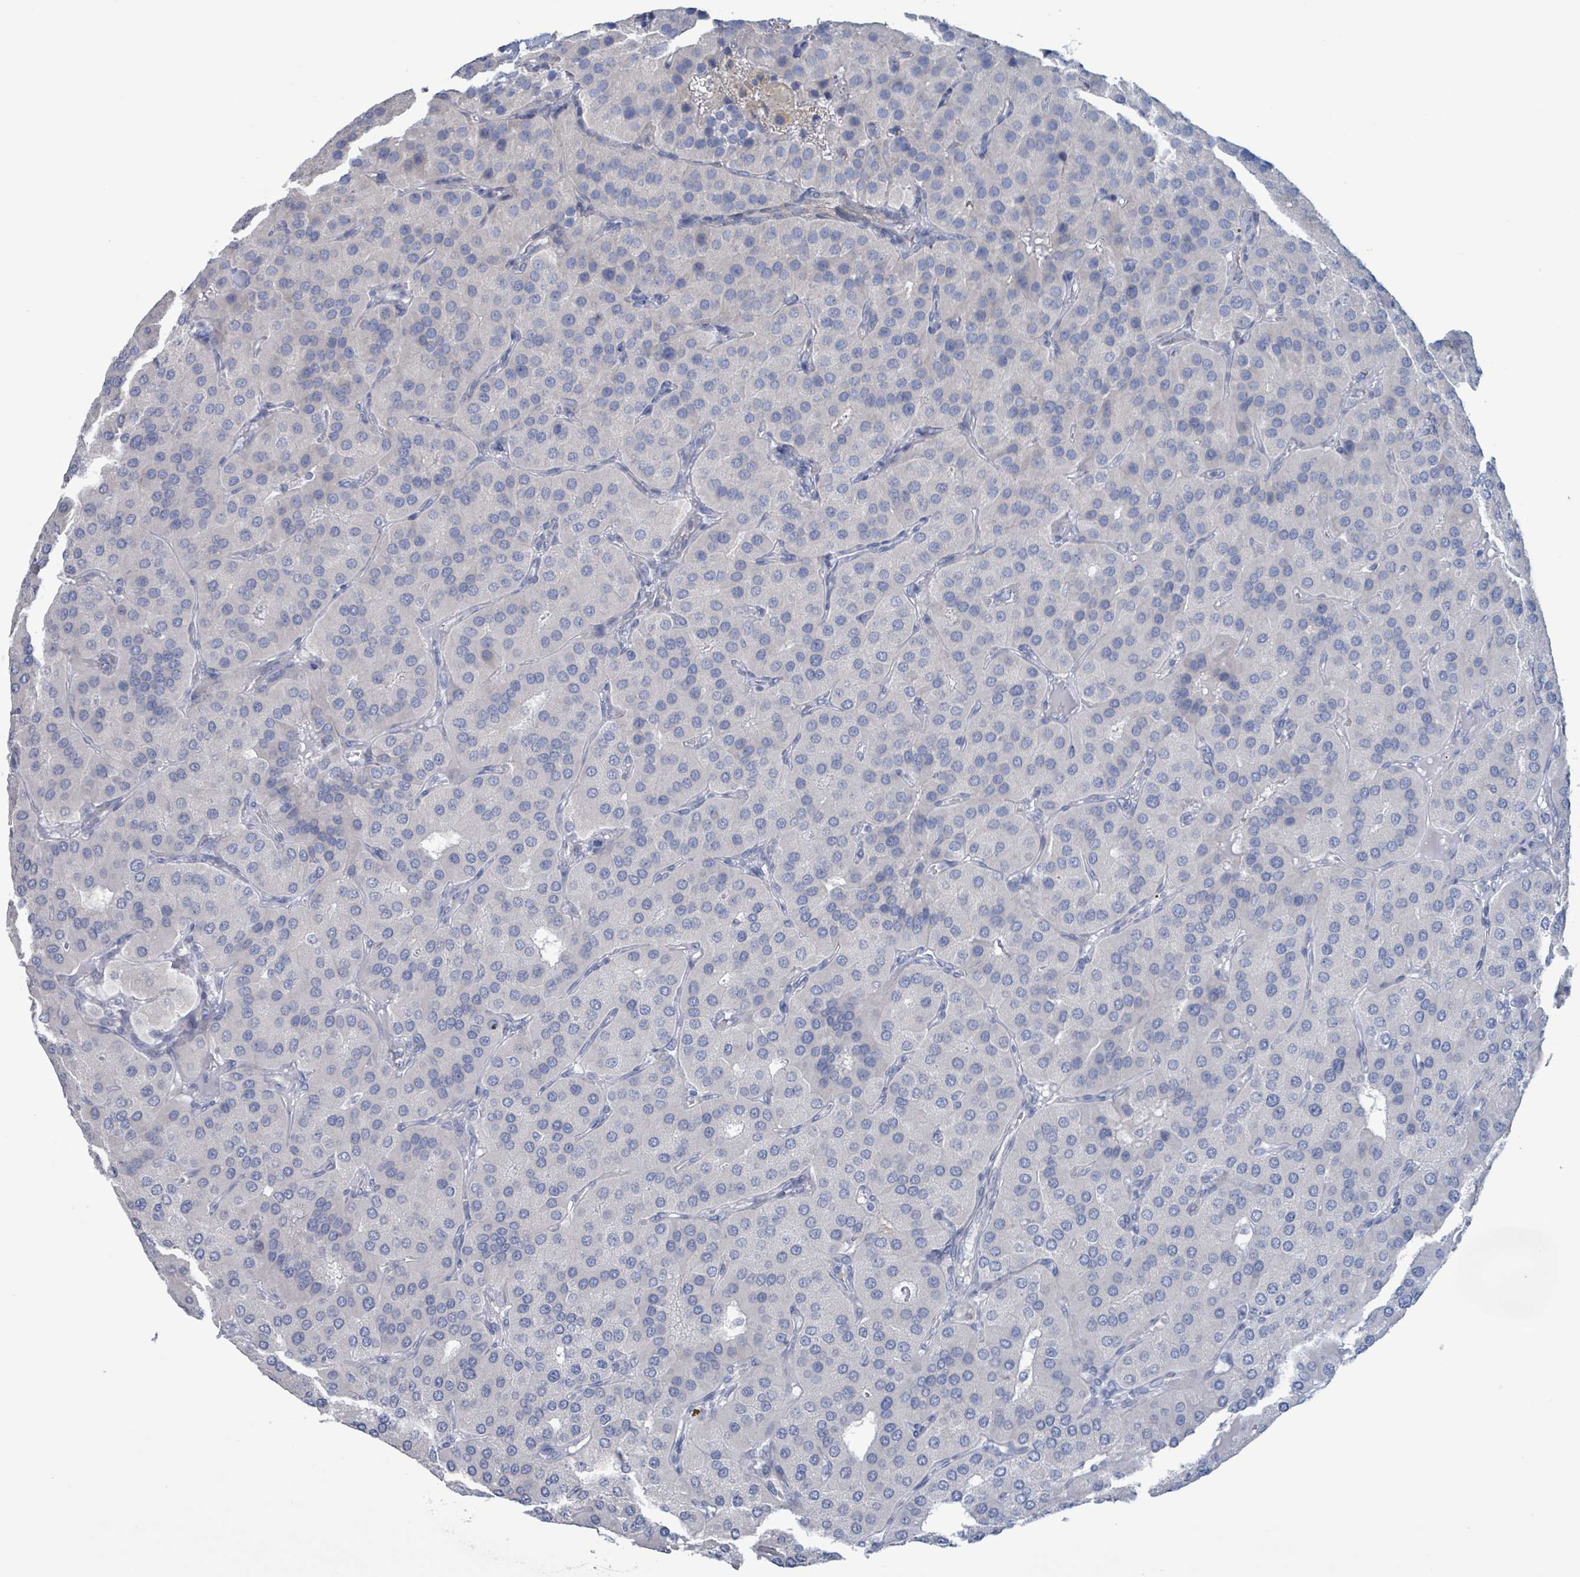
{"staining": {"intensity": "negative", "quantity": "none", "location": "none"}, "tissue": "parathyroid gland", "cell_type": "Glandular cells", "image_type": "normal", "snomed": [{"axis": "morphology", "description": "Normal tissue, NOS"}, {"axis": "morphology", "description": "Adenoma, NOS"}, {"axis": "topography", "description": "Parathyroid gland"}], "caption": "IHC of benign human parathyroid gland reveals no staining in glandular cells.", "gene": "PKLR", "patient": {"sex": "female", "age": 86}}